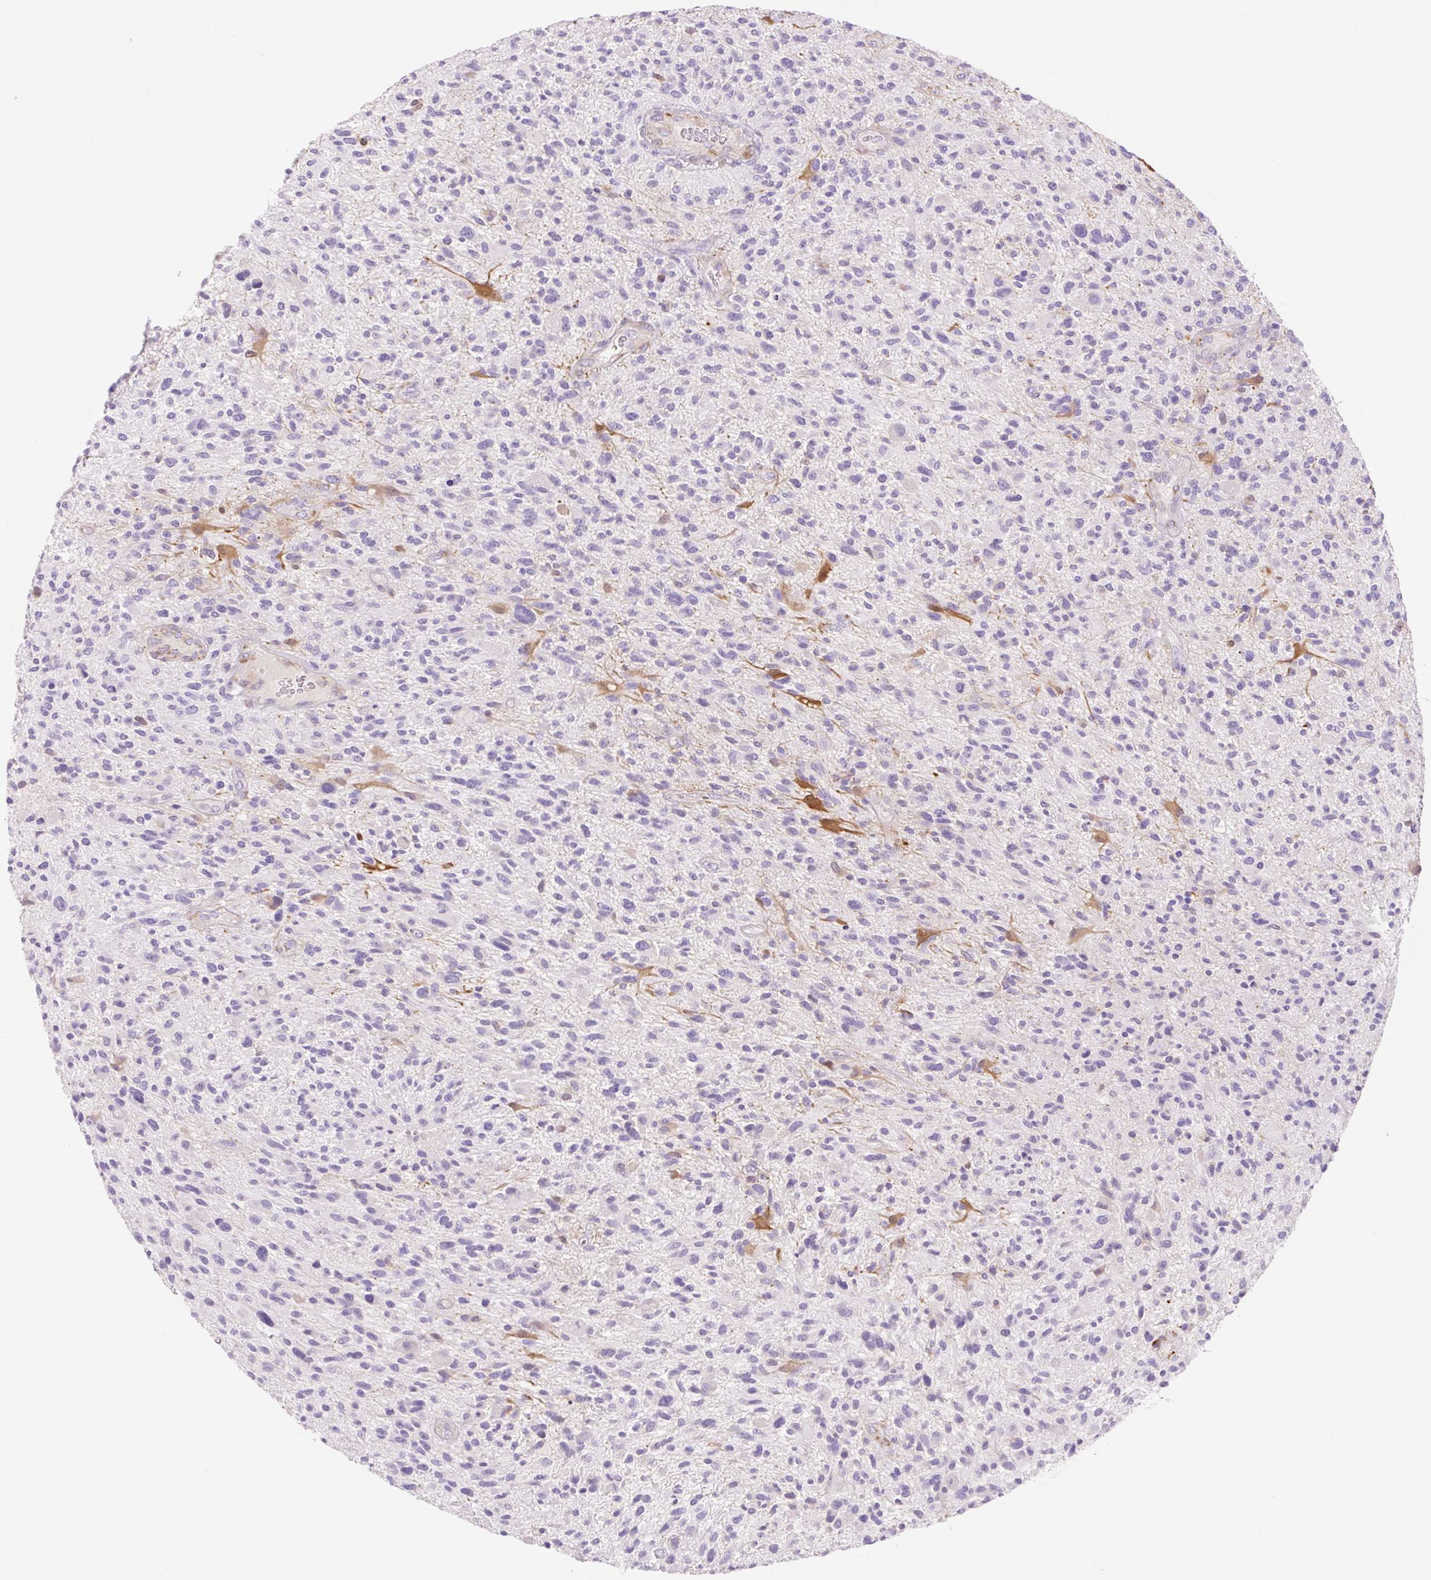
{"staining": {"intensity": "negative", "quantity": "none", "location": "none"}, "tissue": "glioma", "cell_type": "Tumor cells", "image_type": "cancer", "snomed": [{"axis": "morphology", "description": "Glioma, malignant, High grade"}, {"axis": "topography", "description": "Brain"}], "caption": "Immunohistochemistry (IHC) of human glioma demonstrates no staining in tumor cells. (DAB IHC with hematoxylin counter stain).", "gene": "FABP5", "patient": {"sex": "male", "age": 47}}